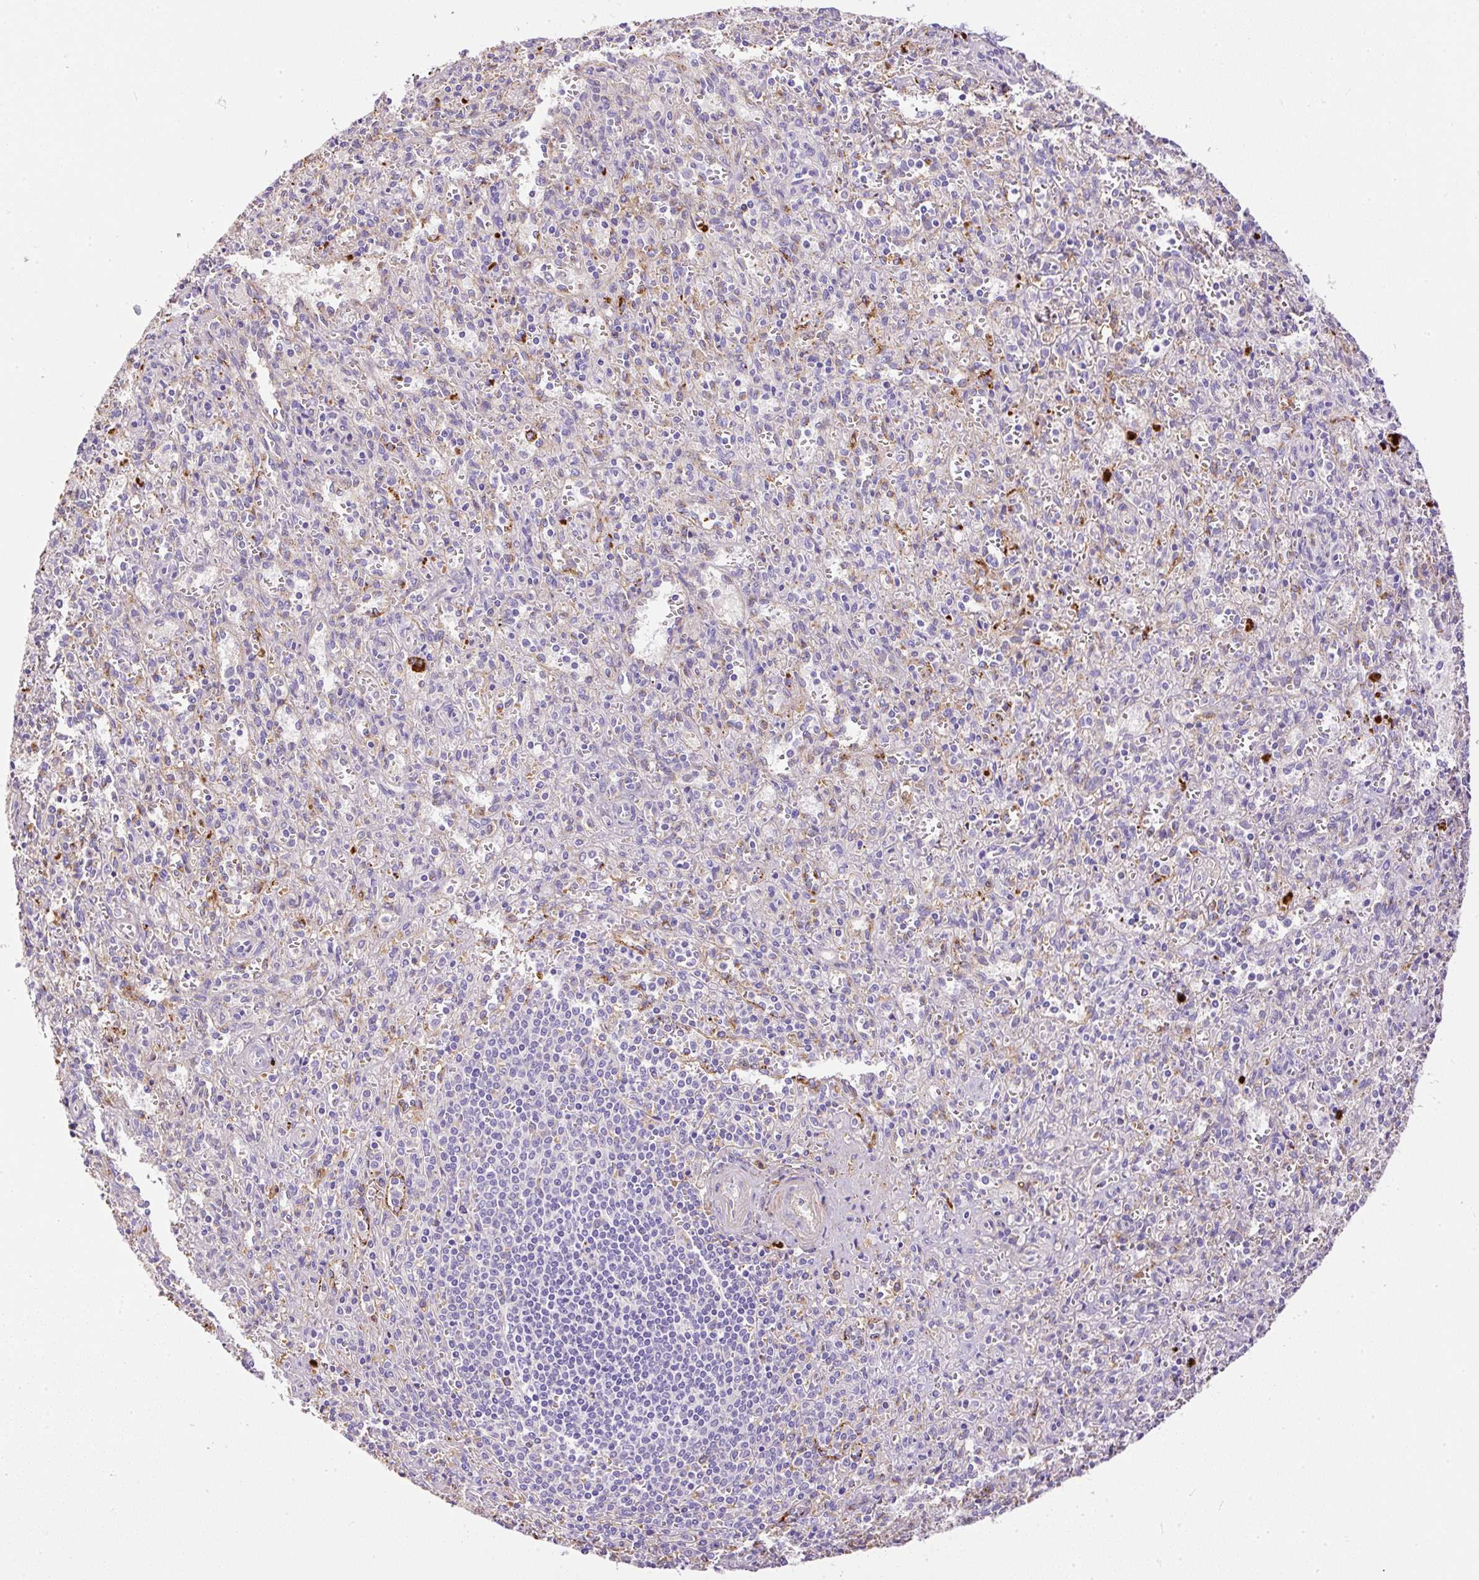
{"staining": {"intensity": "negative", "quantity": "none", "location": "none"}, "tissue": "spleen", "cell_type": "Cells in red pulp", "image_type": "normal", "snomed": [{"axis": "morphology", "description": "Normal tissue, NOS"}, {"axis": "topography", "description": "Spleen"}], "caption": "IHC of normal spleen demonstrates no staining in cells in red pulp. (DAB (3,3'-diaminobenzidine) immunohistochemistry, high magnification).", "gene": "APCS", "patient": {"sex": "female", "age": 26}}